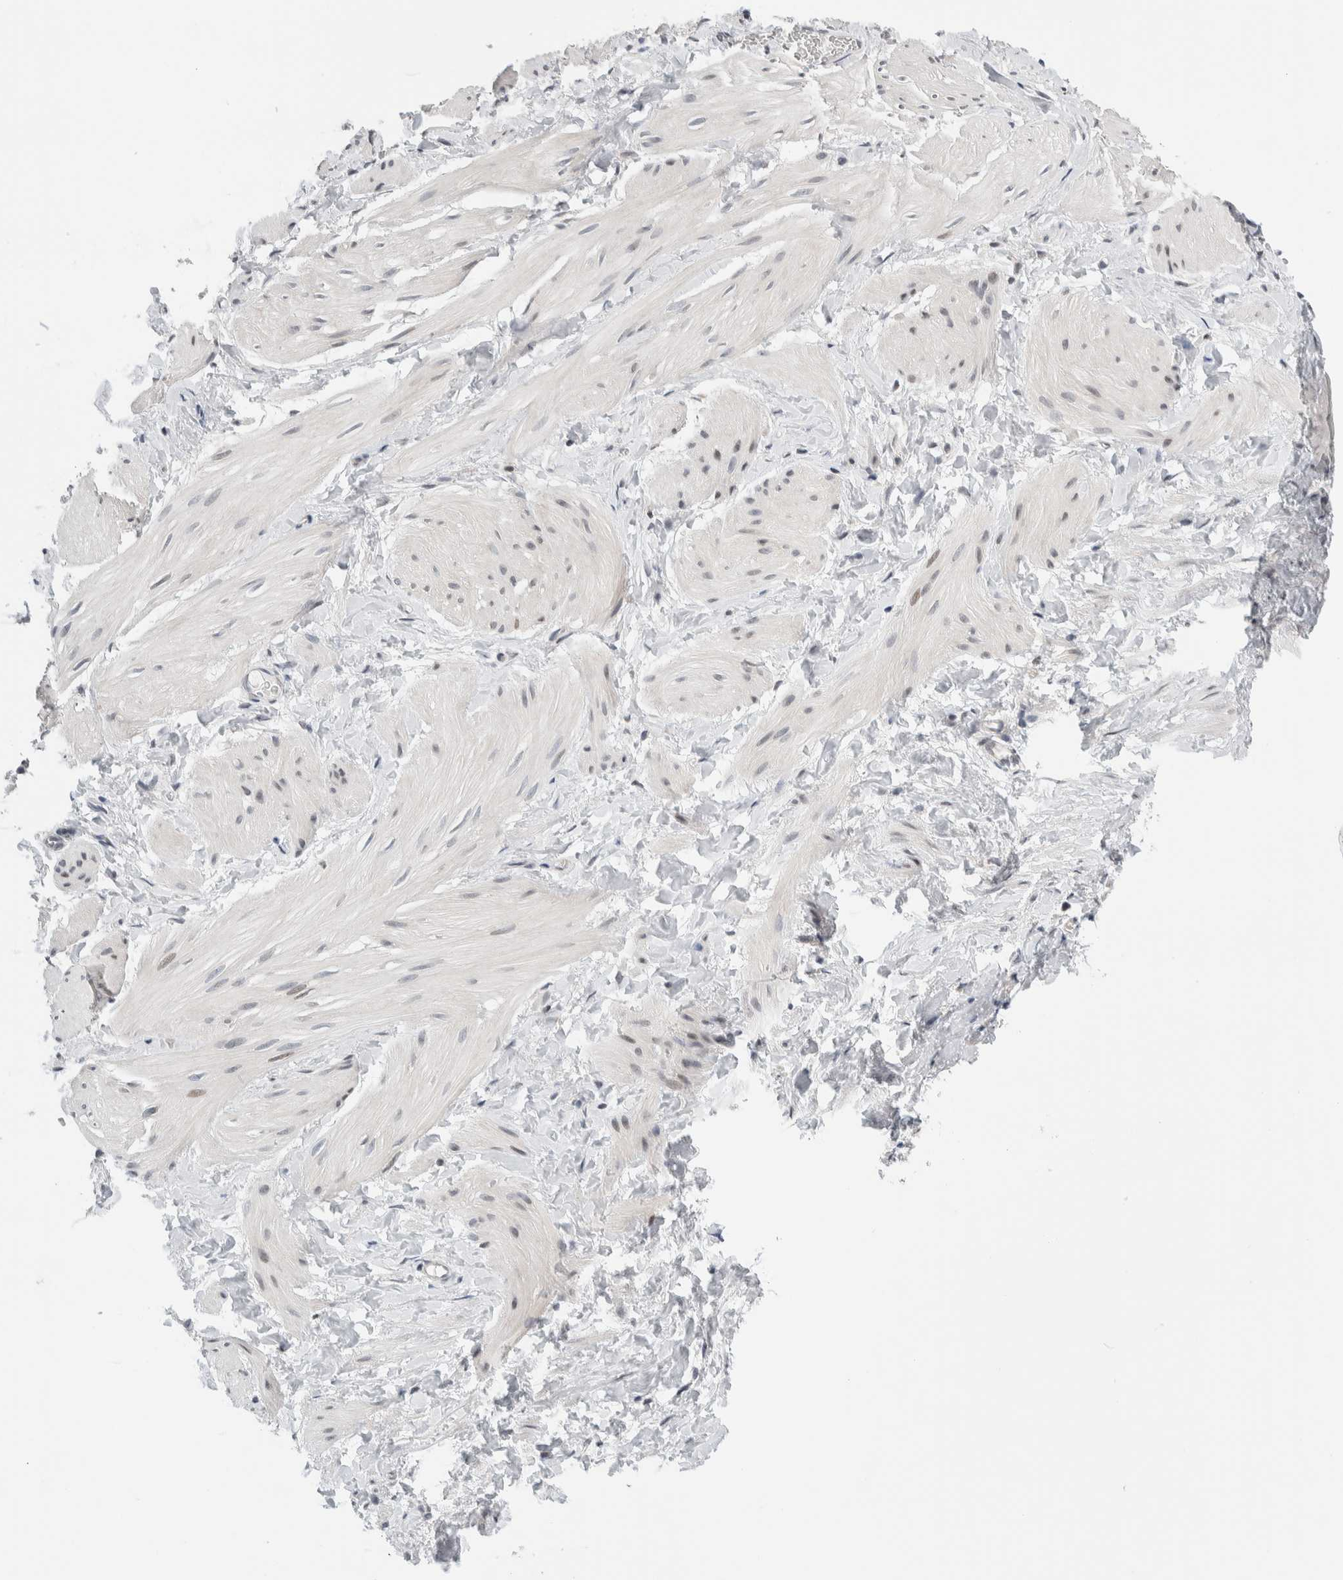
{"staining": {"intensity": "negative", "quantity": "none", "location": "none"}, "tissue": "smooth muscle", "cell_type": "Smooth muscle cells", "image_type": "normal", "snomed": [{"axis": "morphology", "description": "Normal tissue, NOS"}, {"axis": "topography", "description": "Smooth muscle"}], "caption": "Immunohistochemistry (IHC) photomicrograph of benign human smooth muscle stained for a protein (brown), which reveals no expression in smooth muscle cells.", "gene": "NEUROD1", "patient": {"sex": "male", "age": 16}}